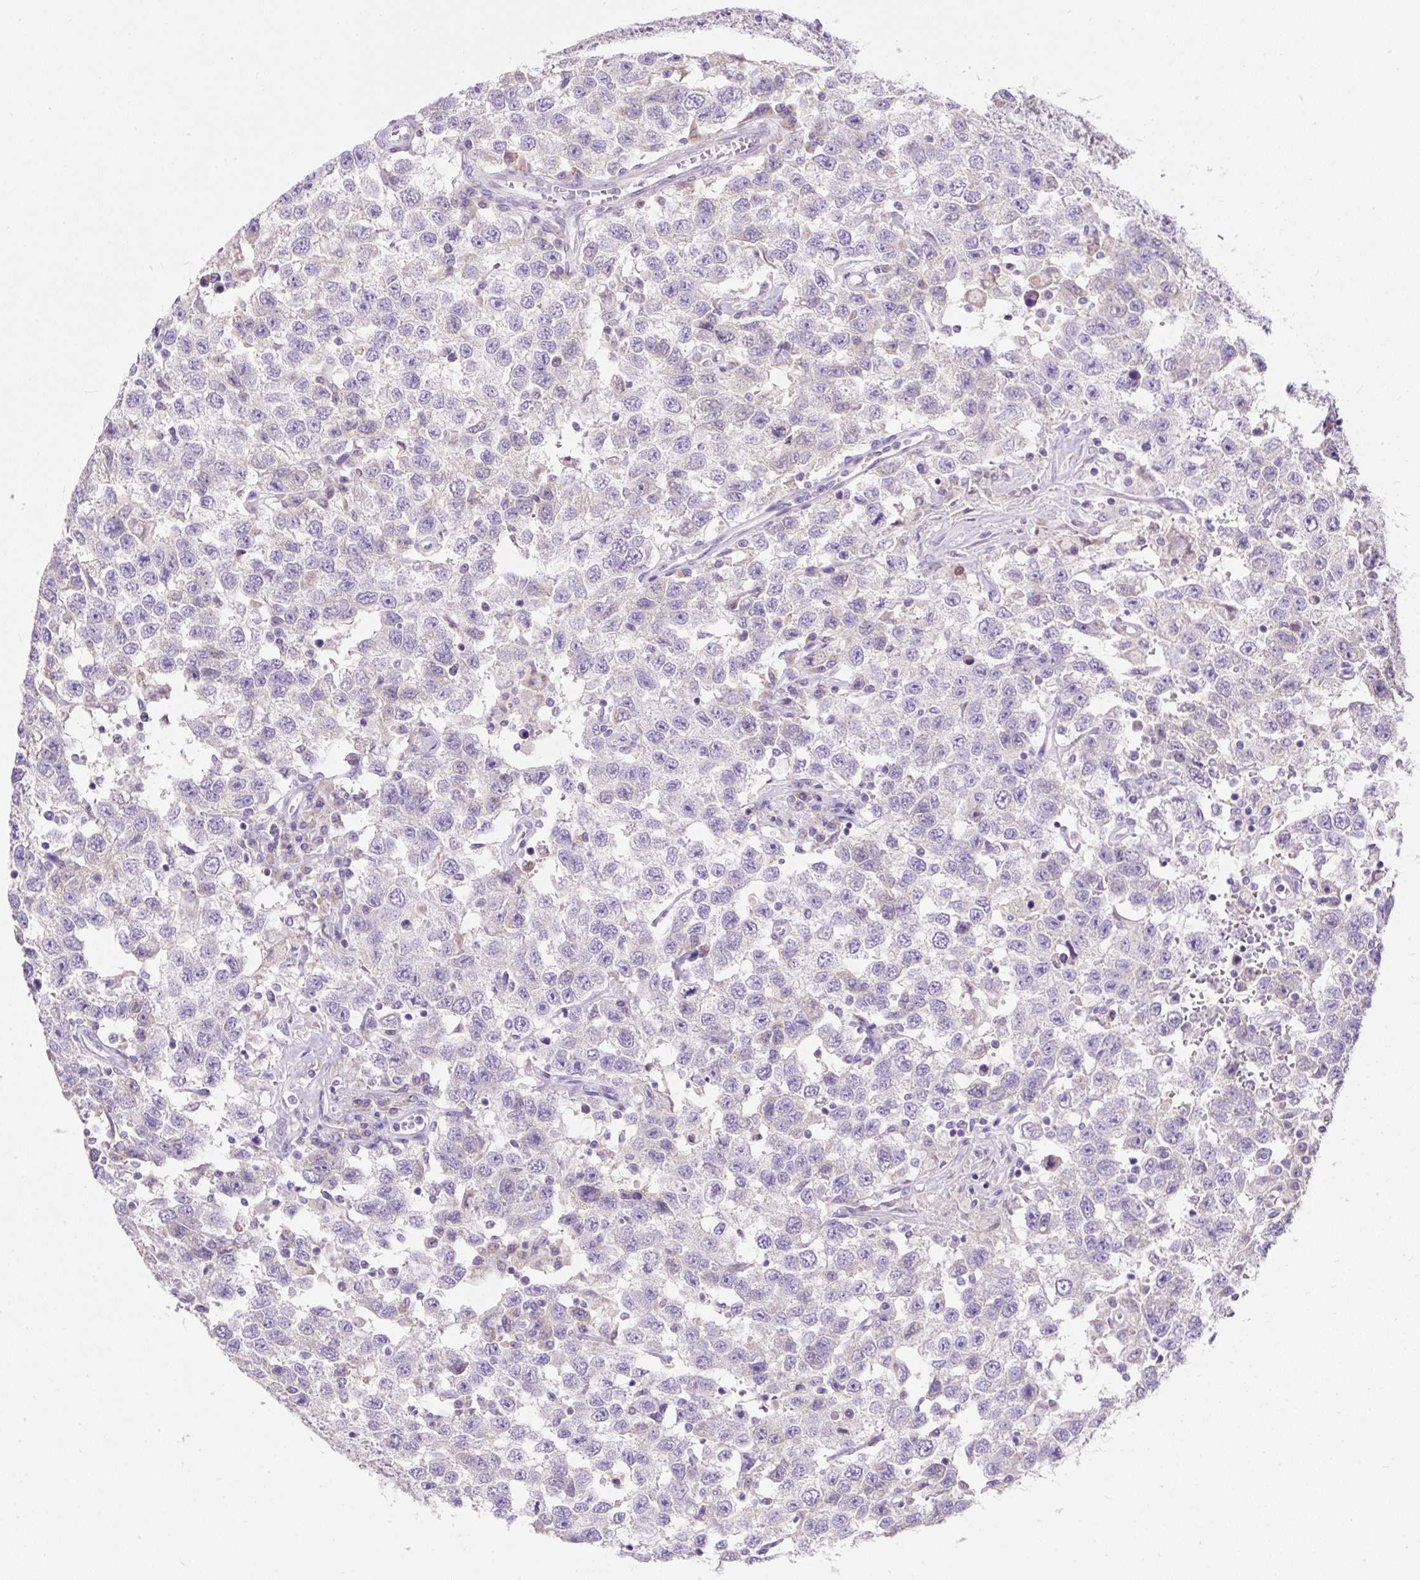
{"staining": {"intensity": "weak", "quantity": "<25%", "location": "cytoplasmic/membranous"}, "tissue": "testis cancer", "cell_type": "Tumor cells", "image_type": "cancer", "snomed": [{"axis": "morphology", "description": "Seminoma, NOS"}, {"axis": "topography", "description": "Testis"}], "caption": "This is an IHC micrograph of human seminoma (testis). There is no staining in tumor cells.", "gene": "SUSD5", "patient": {"sex": "male", "age": 41}}